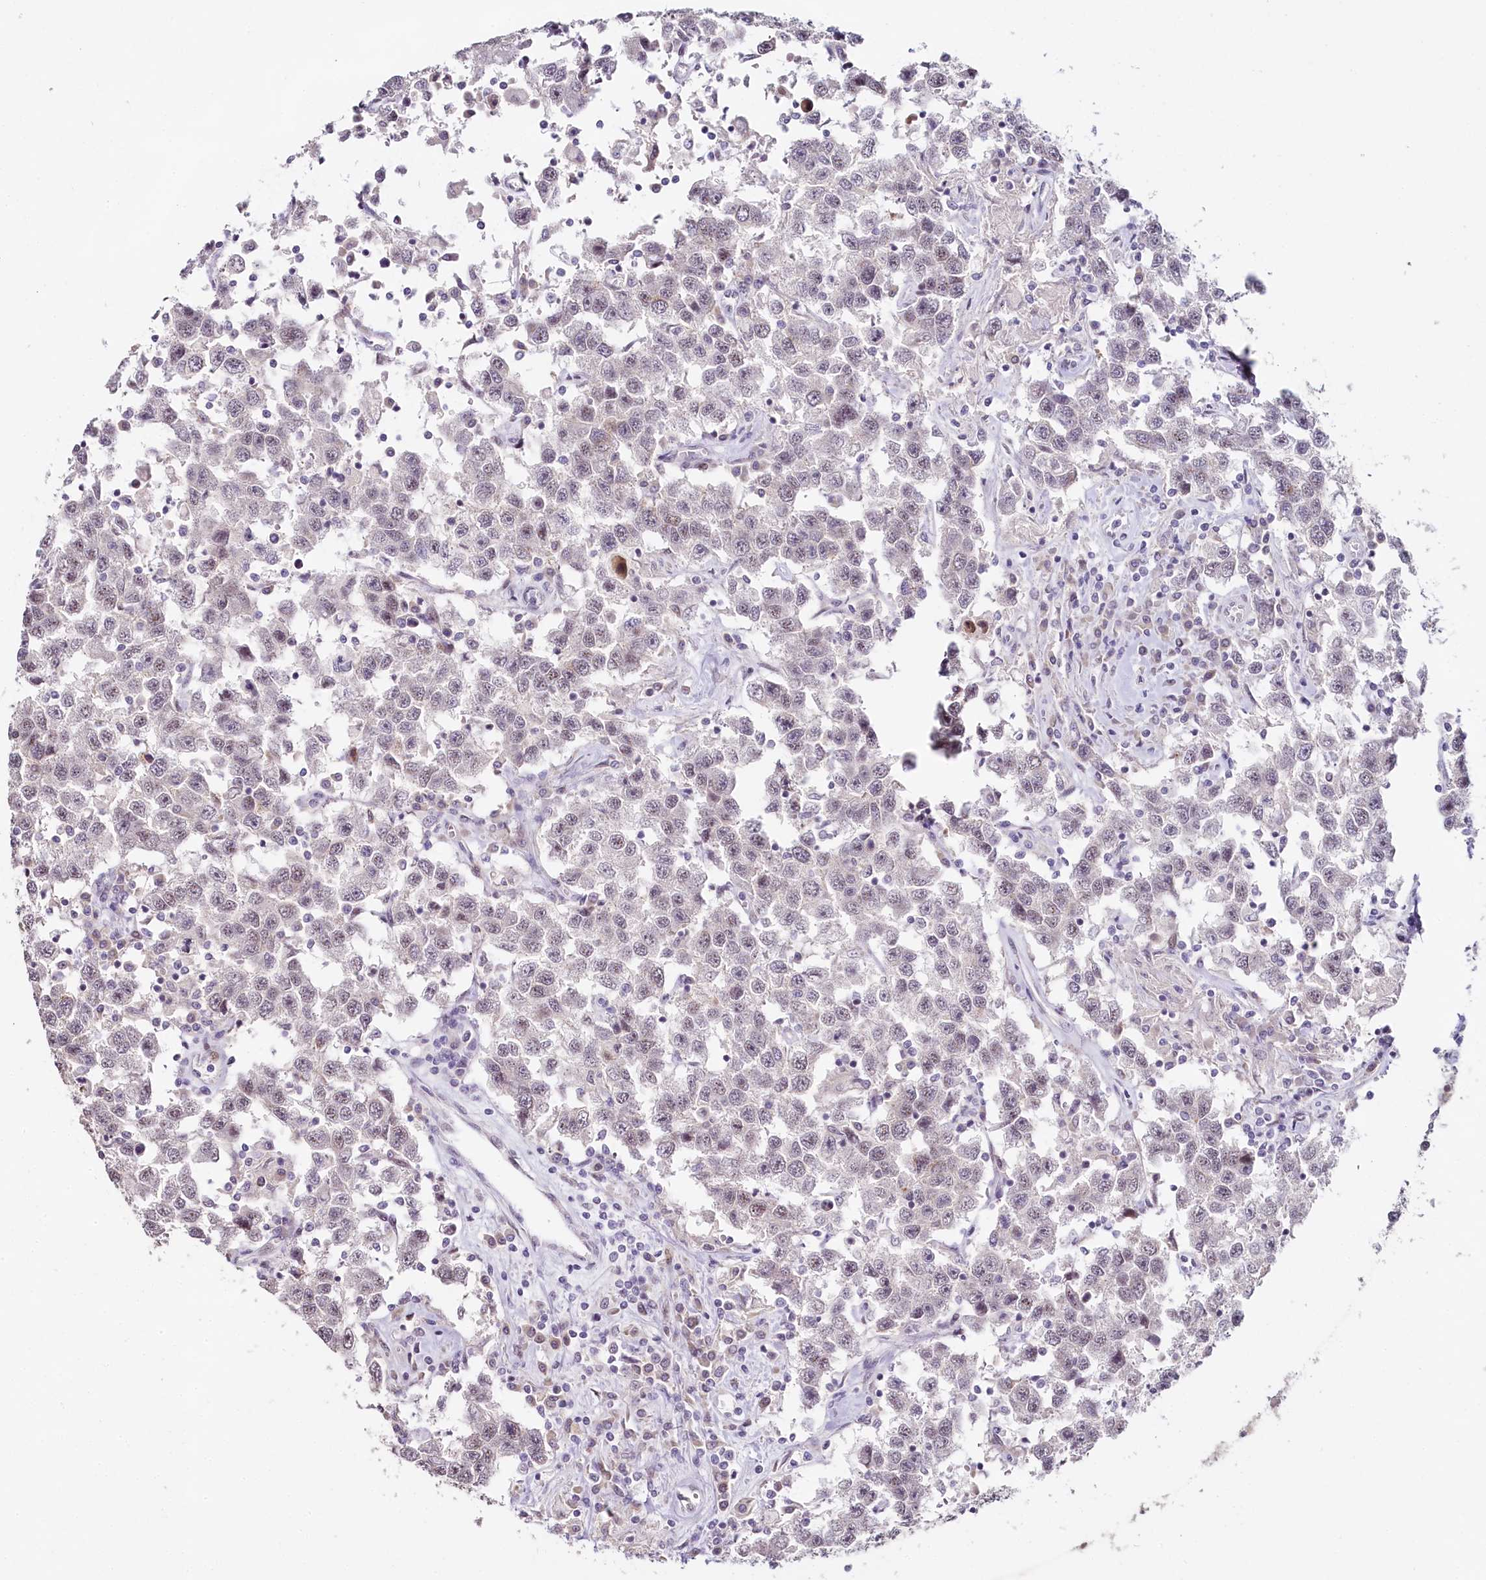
{"staining": {"intensity": "weak", "quantity": "<25%", "location": "nuclear"}, "tissue": "testis cancer", "cell_type": "Tumor cells", "image_type": "cancer", "snomed": [{"axis": "morphology", "description": "Seminoma, NOS"}, {"axis": "topography", "description": "Testis"}], "caption": "The IHC micrograph has no significant staining in tumor cells of testis seminoma tissue. (Stains: DAB IHC with hematoxylin counter stain, Microscopy: brightfield microscopy at high magnification).", "gene": "HPD", "patient": {"sex": "male", "age": 41}}